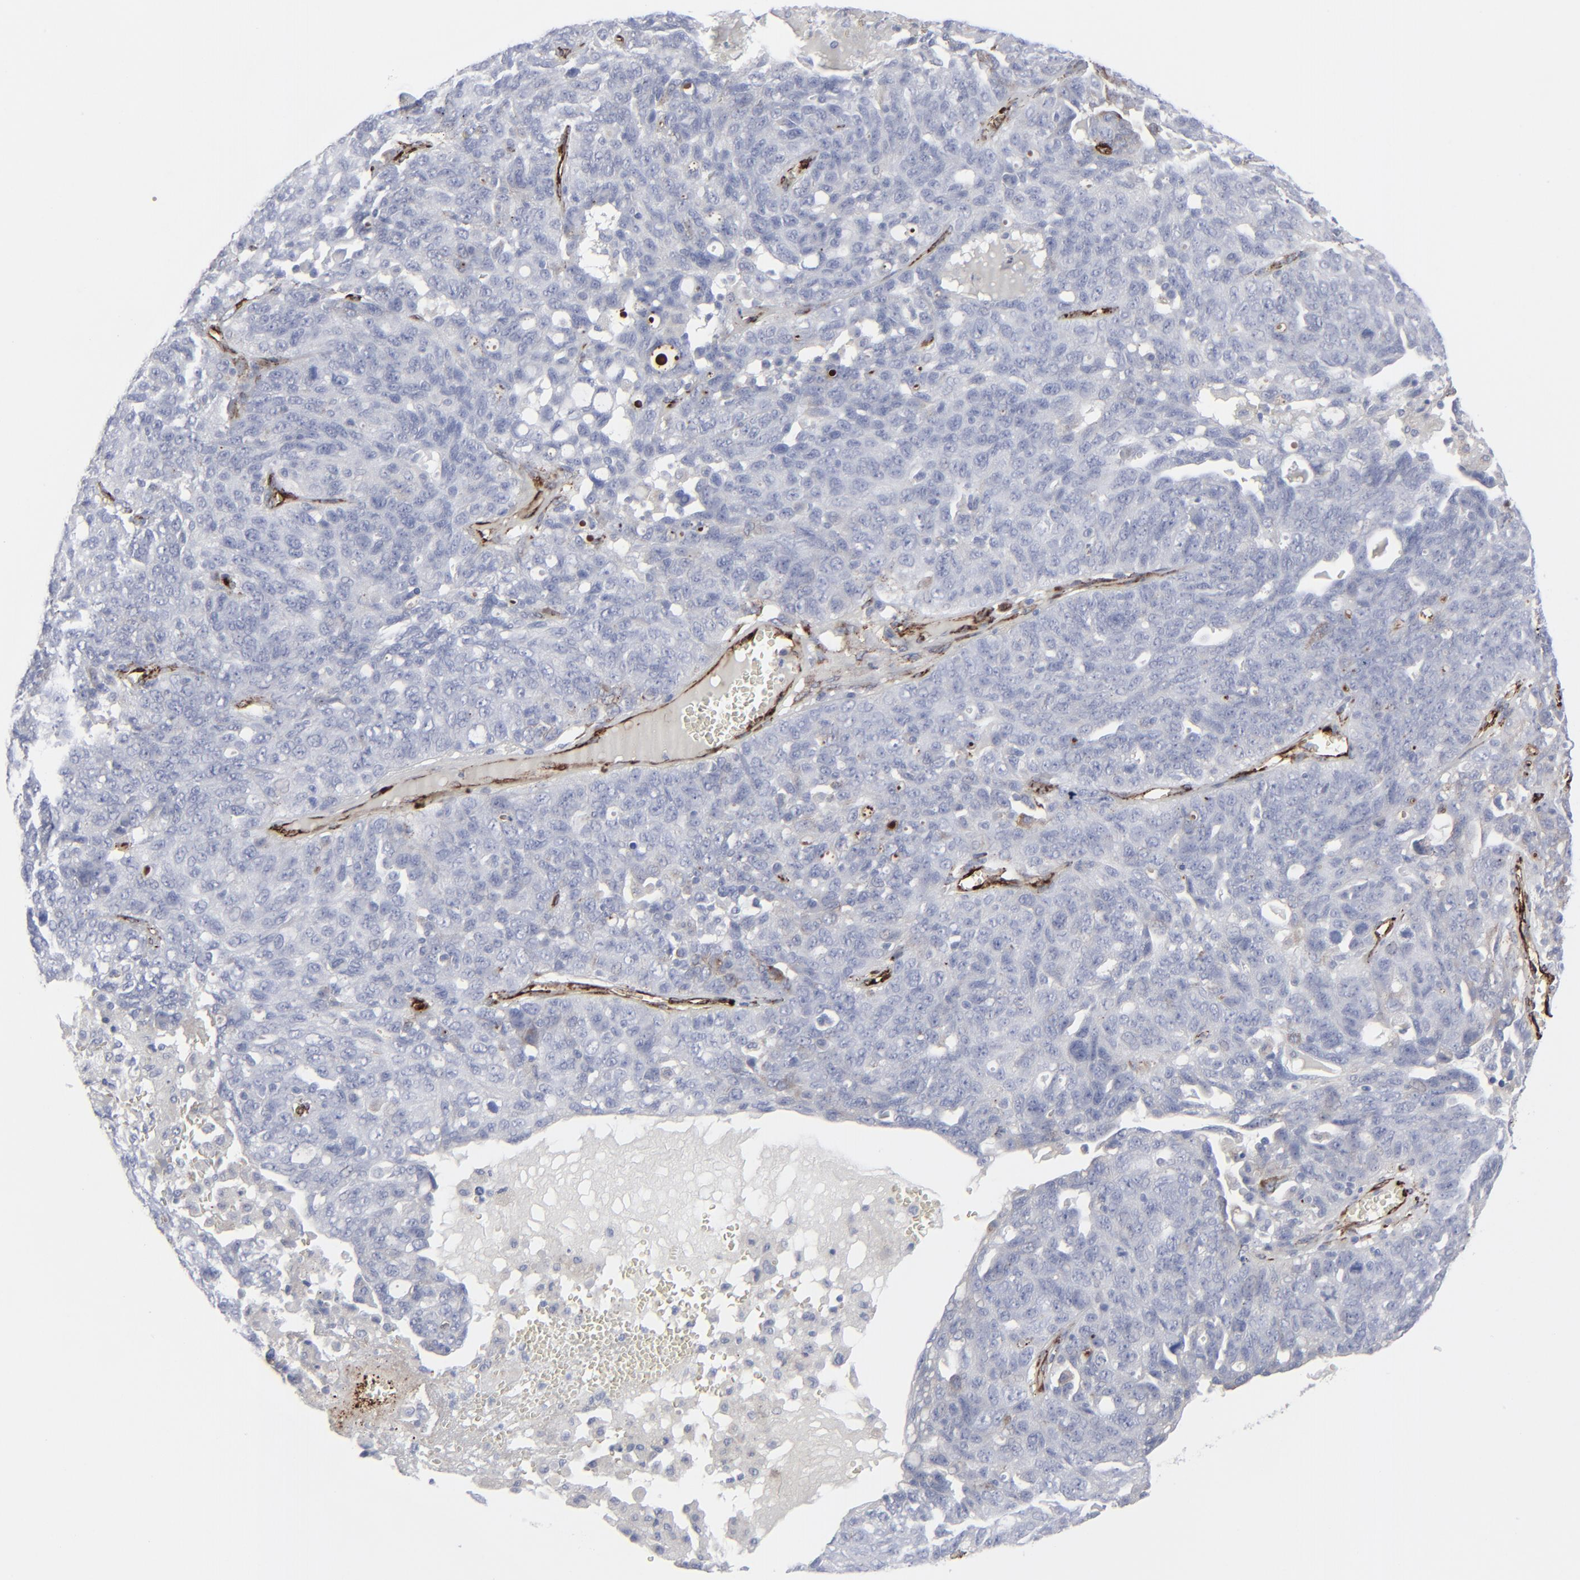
{"staining": {"intensity": "negative", "quantity": "none", "location": "none"}, "tissue": "ovarian cancer", "cell_type": "Tumor cells", "image_type": "cancer", "snomed": [{"axis": "morphology", "description": "Cystadenocarcinoma, serous, NOS"}, {"axis": "topography", "description": "Ovary"}], "caption": "Immunohistochemical staining of ovarian serous cystadenocarcinoma exhibits no significant staining in tumor cells.", "gene": "SPARC", "patient": {"sex": "female", "age": 71}}